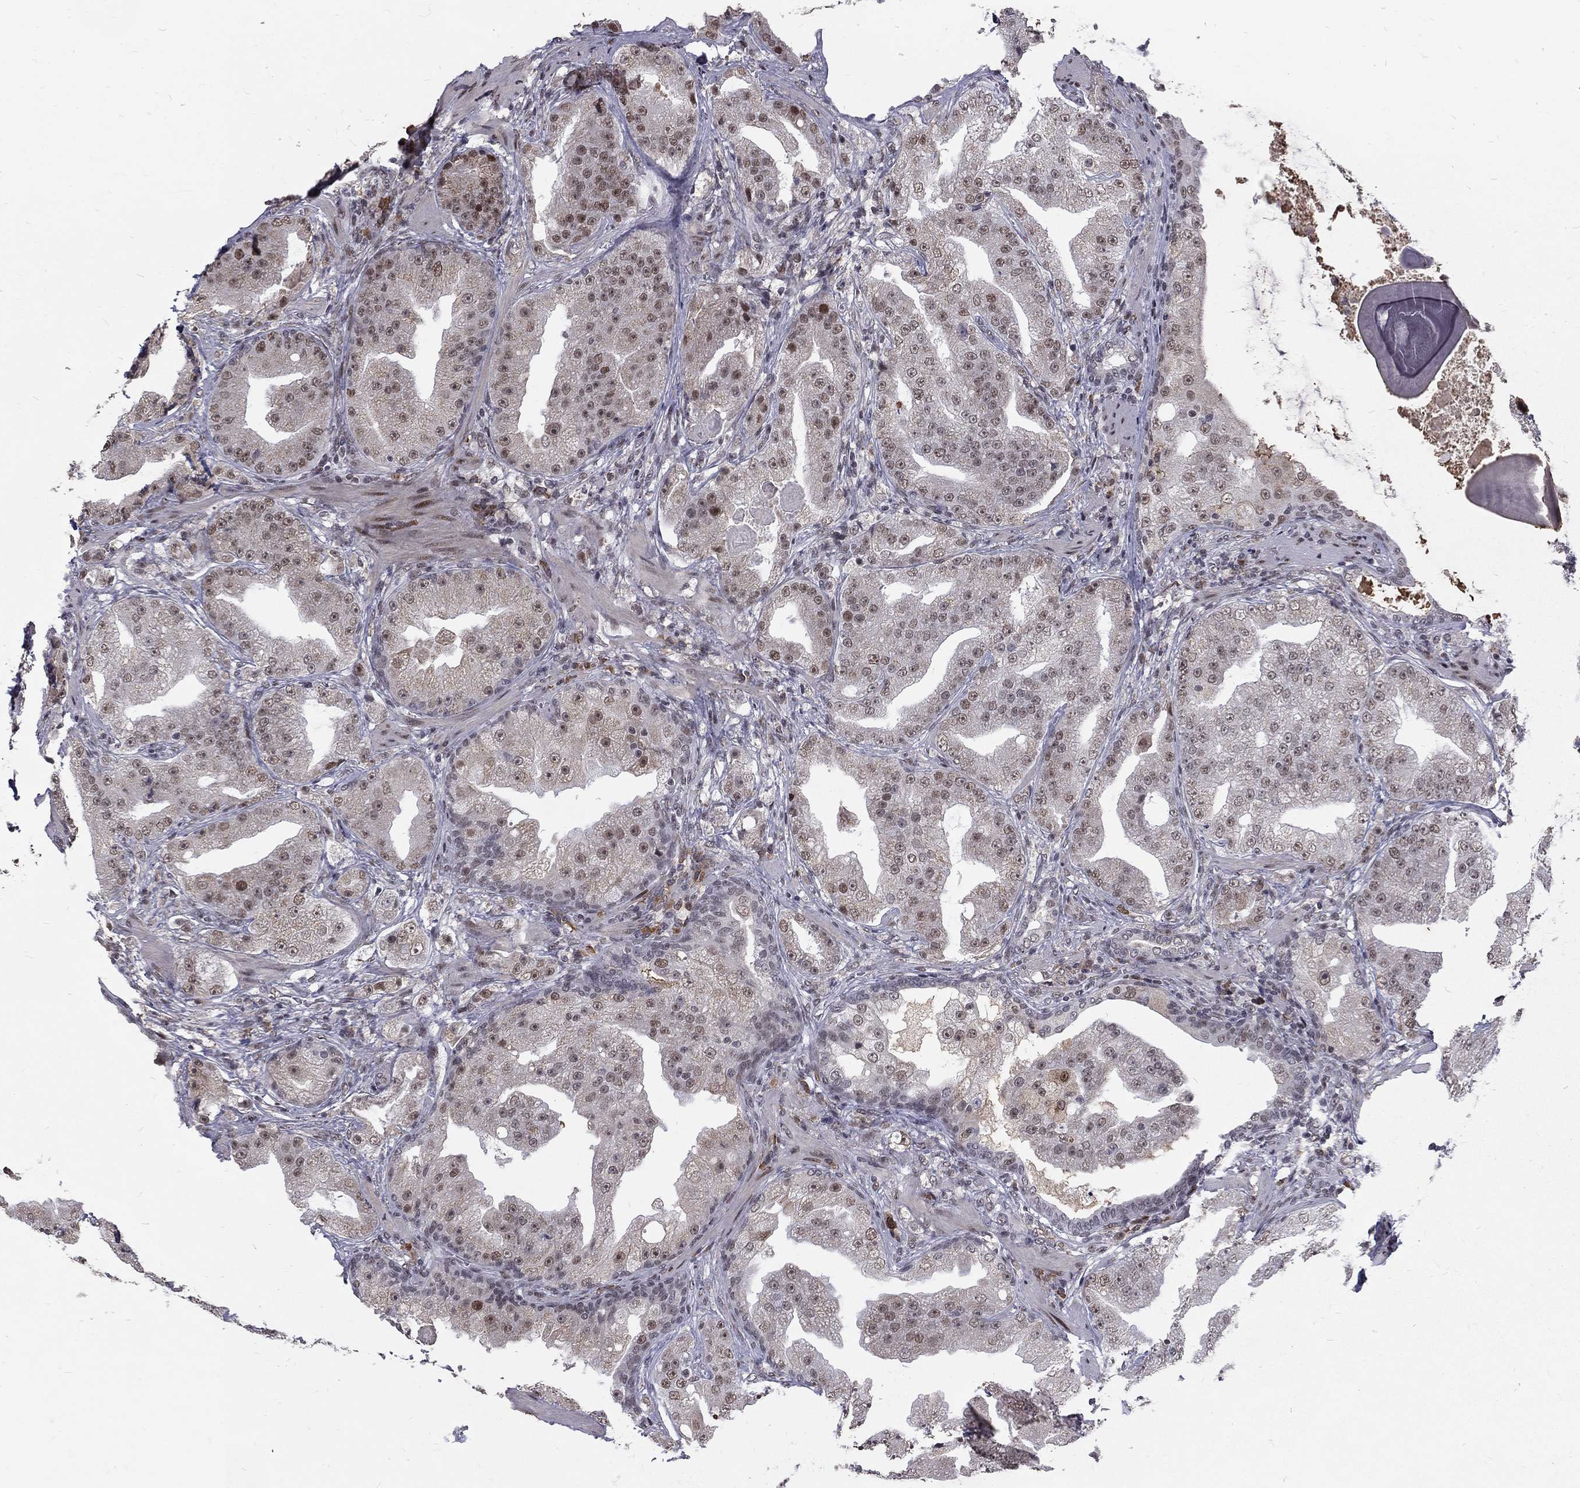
{"staining": {"intensity": "moderate", "quantity": "<25%", "location": "nuclear"}, "tissue": "prostate cancer", "cell_type": "Tumor cells", "image_type": "cancer", "snomed": [{"axis": "morphology", "description": "Adenocarcinoma, Low grade"}, {"axis": "topography", "description": "Prostate"}], "caption": "Protein expression analysis of prostate cancer exhibits moderate nuclear positivity in about <25% of tumor cells. The staining was performed using DAB (3,3'-diaminobenzidine) to visualize the protein expression in brown, while the nuclei were stained in blue with hematoxylin (Magnification: 20x).", "gene": "TCEAL1", "patient": {"sex": "male", "age": 62}}